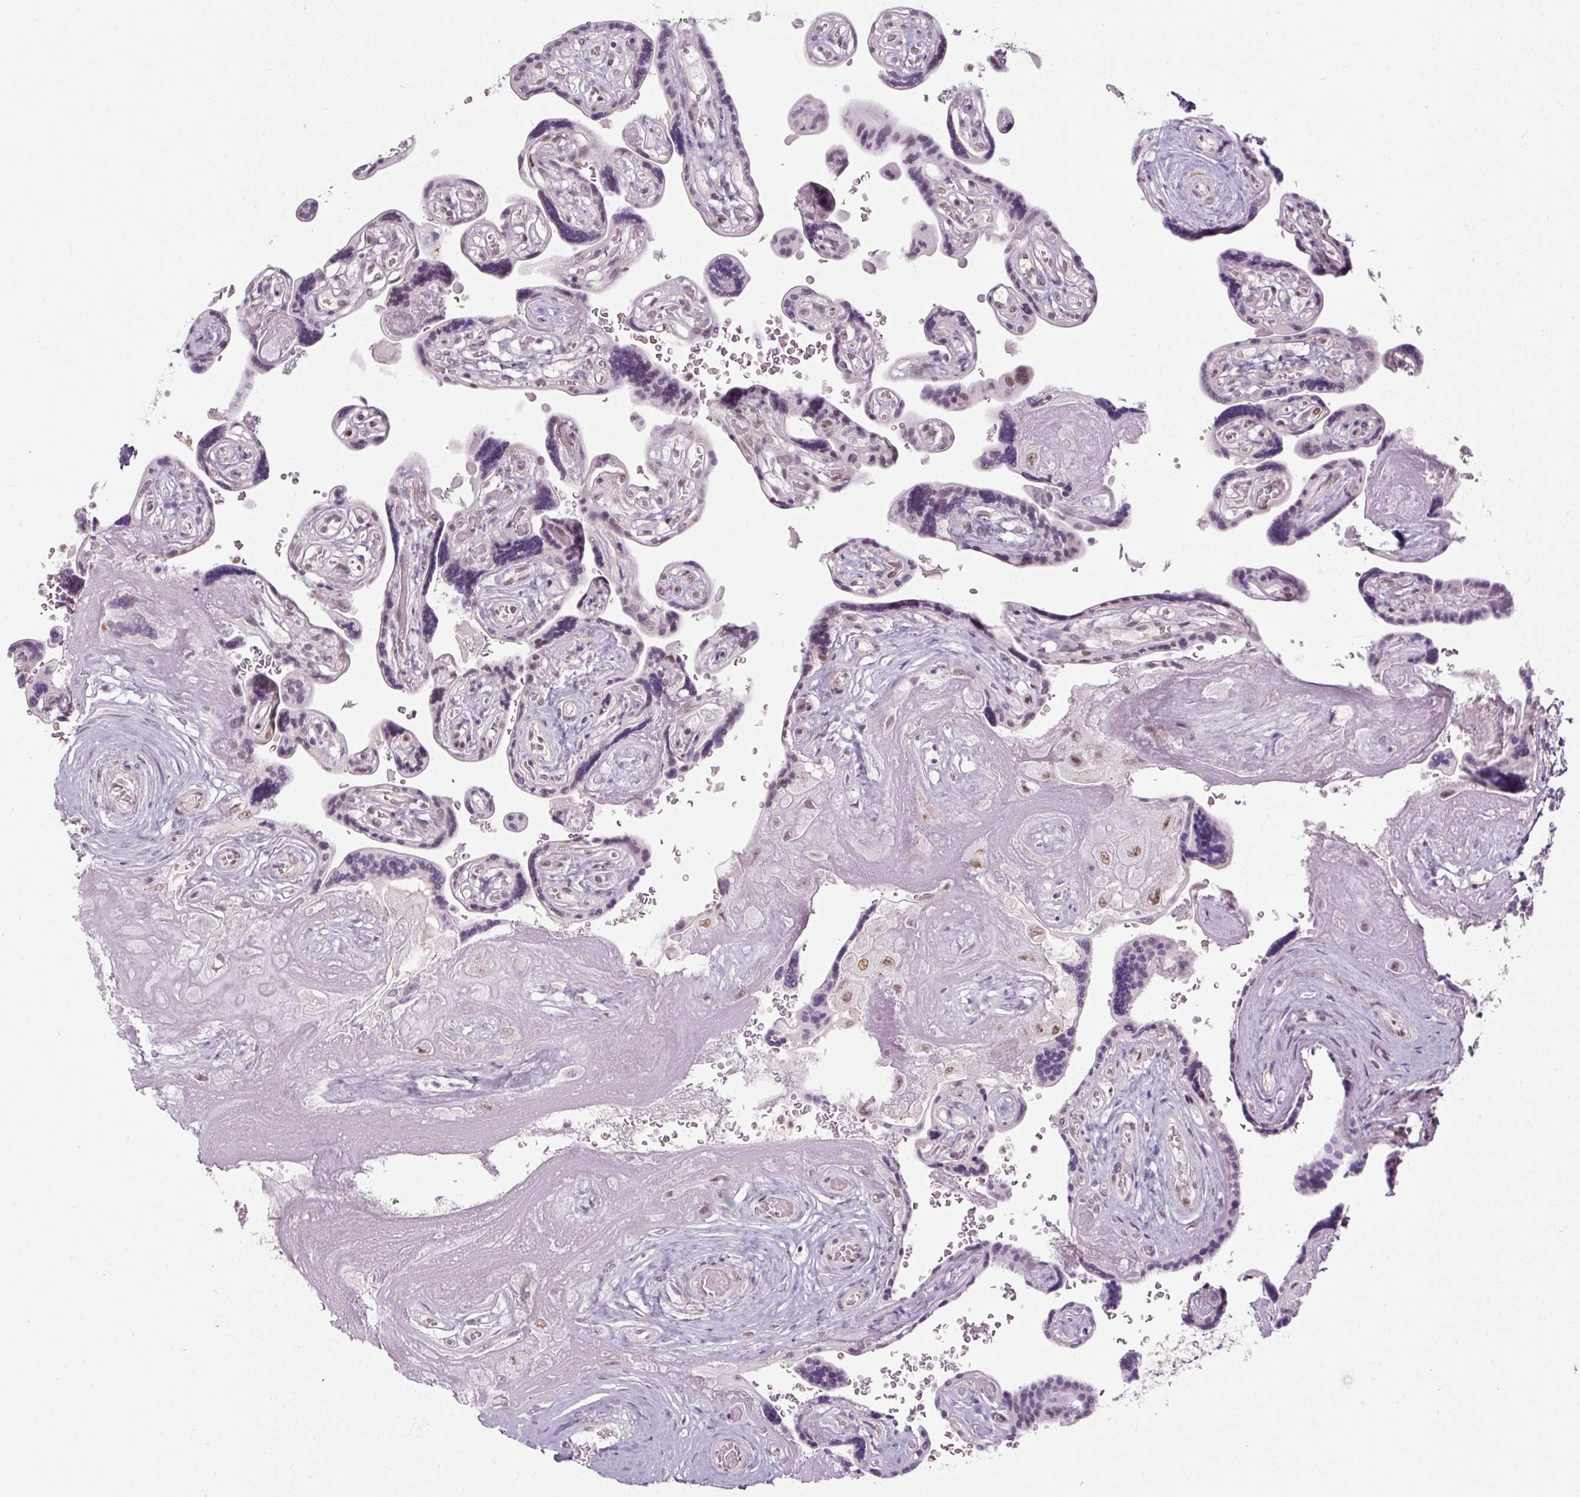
{"staining": {"intensity": "moderate", "quantity": "<25%", "location": "nuclear"}, "tissue": "placenta", "cell_type": "Decidual cells", "image_type": "normal", "snomed": [{"axis": "morphology", "description": "Normal tissue, NOS"}, {"axis": "topography", "description": "Placenta"}], "caption": "Immunohistochemistry (DAB) staining of benign placenta shows moderate nuclear protein positivity in approximately <25% of decidual cells.", "gene": "U2AF2", "patient": {"sex": "female", "age": 32}}